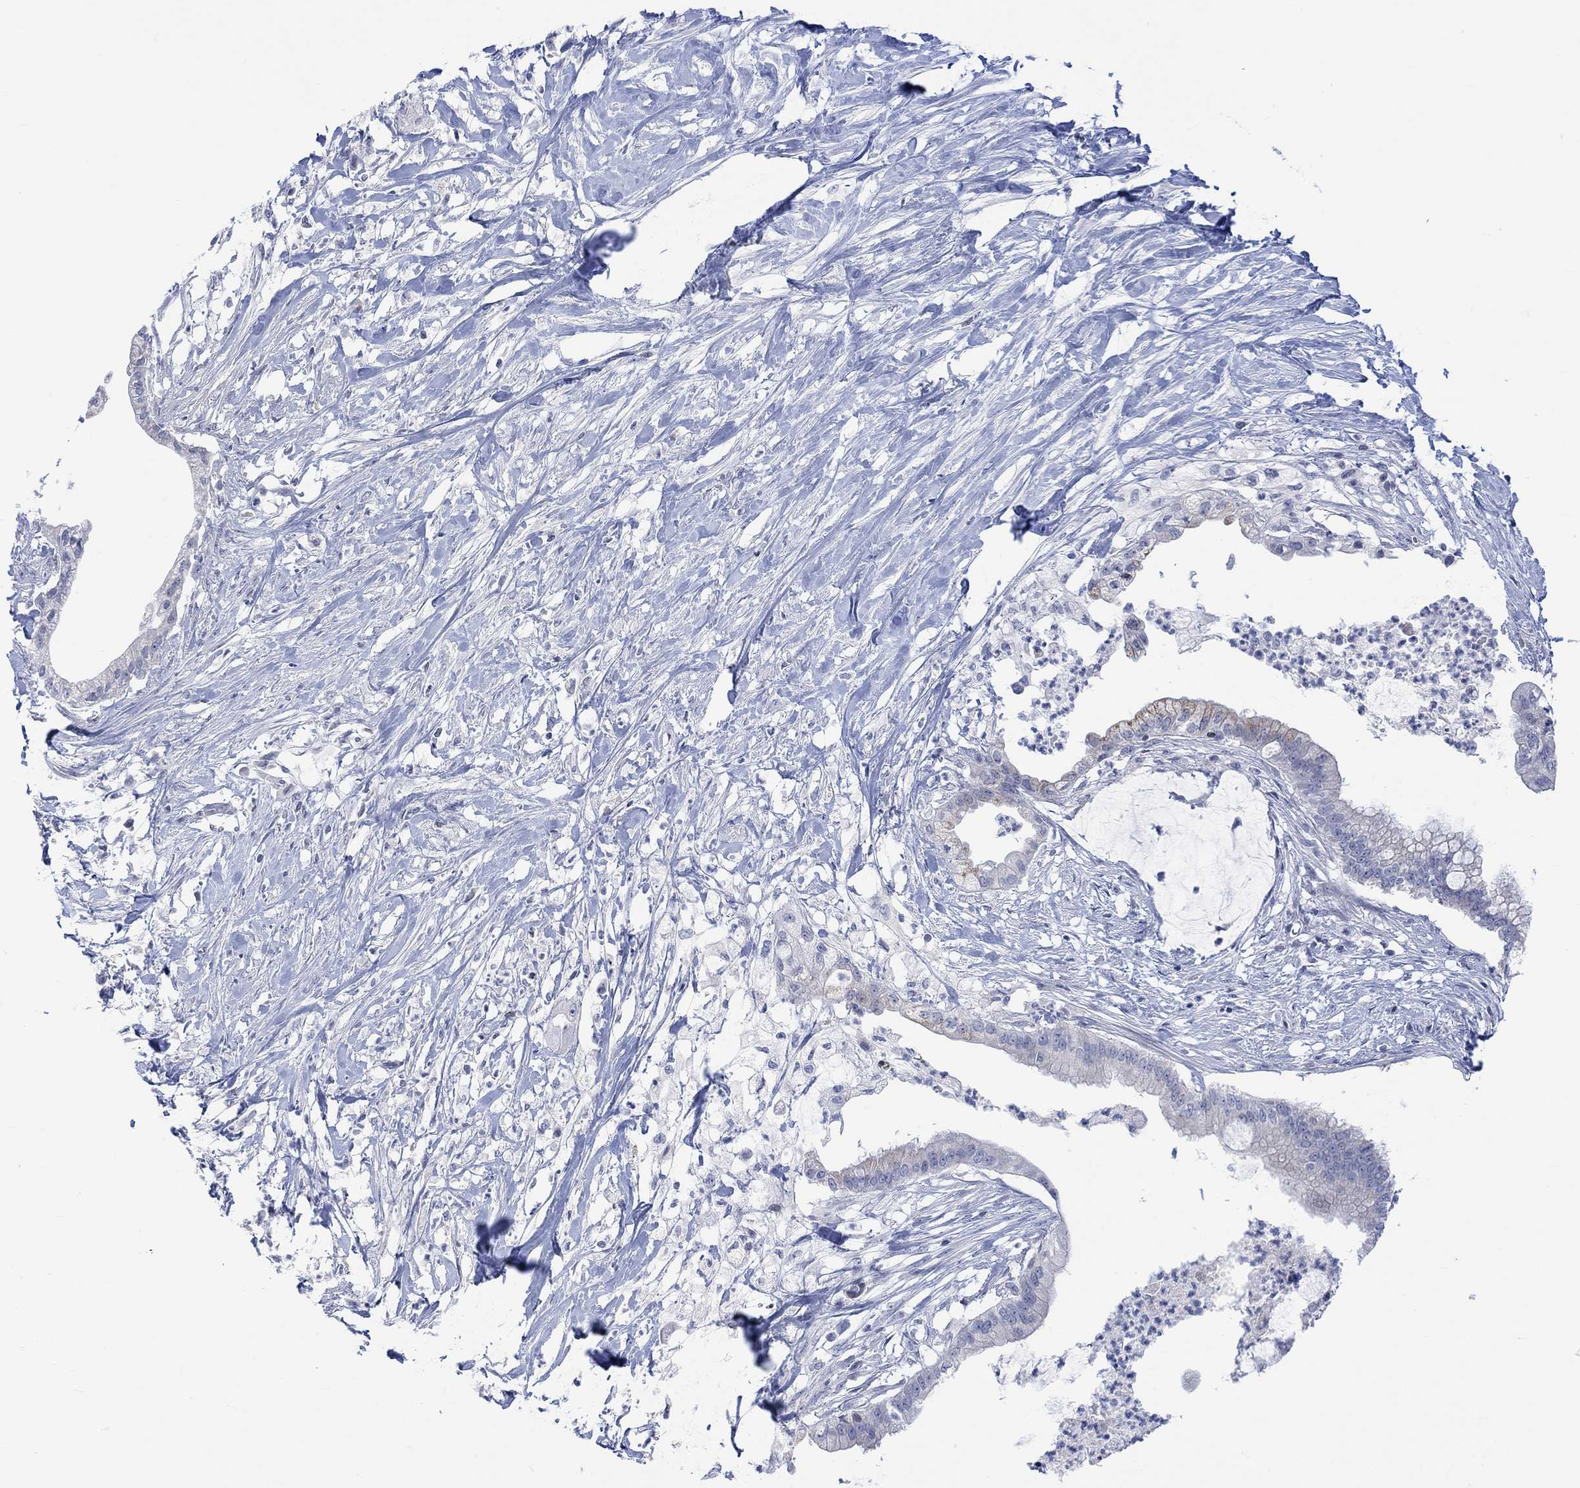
{"staining": {"intensity": "negative", "quantity": "none", "location": "none"}, "tissue": "pancreatic cancer", "cell_type": "Tumor cells", "image_type": "cancer", "snomed": [{"axis": "morphology", "description": "Normal tissue, NOS"}, {"axis": "morphology", "description": "Adenocarcinoma, NOS"}, {"axis": "topography", "description": "Pancreas"}], "caption": "Pancreatic cancer (adenocarcinoma) was stained to show a protein in brown. There is no significant positivity in tumor cells.", "gene": "DCX", "patient": {"sex": "female", "age": 58}}